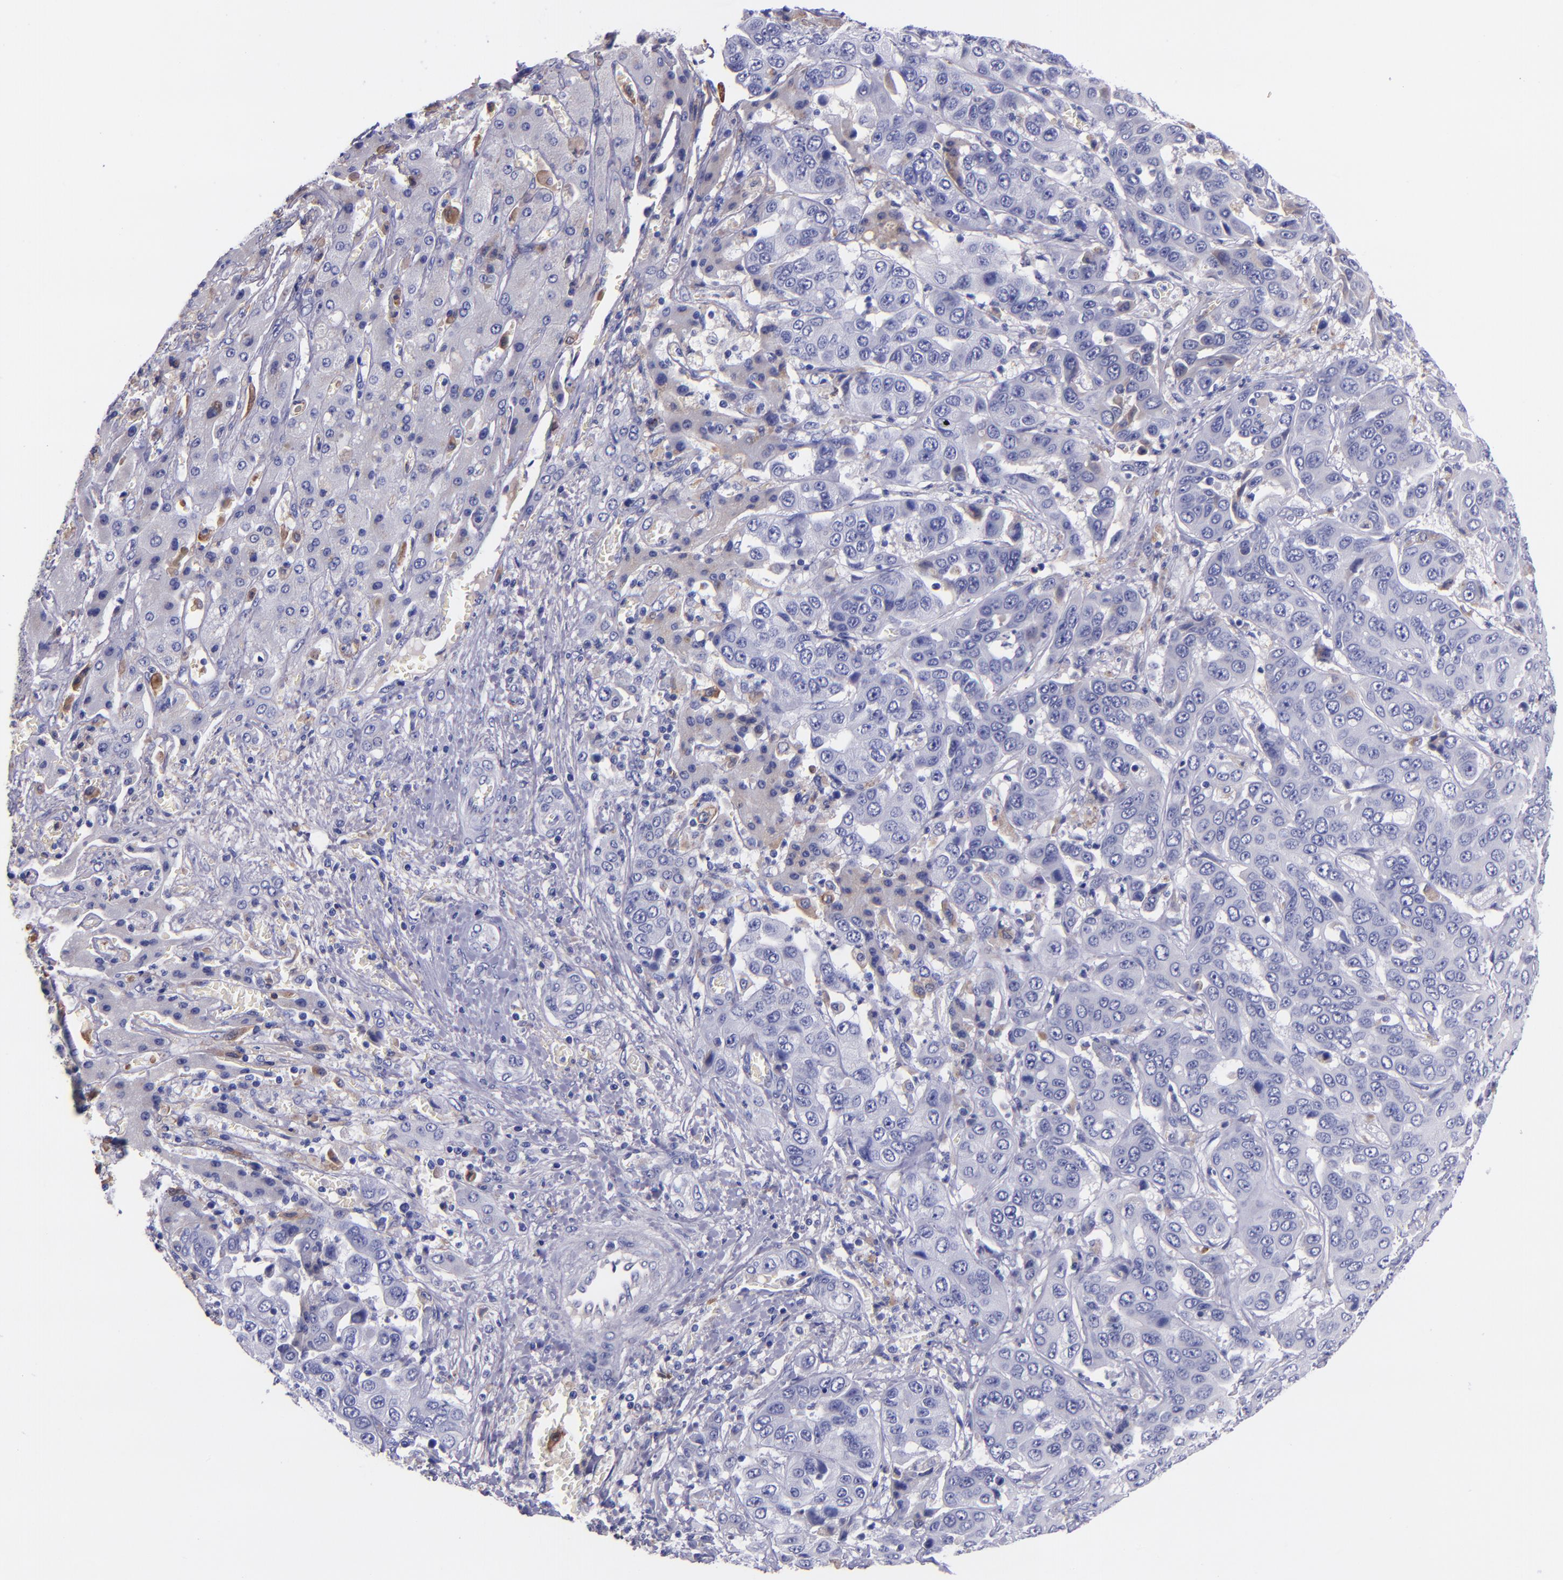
{"staining": {"intensity": "moderate", "quantity": "<25%", "location": "cytoplasmic/membranous"}, "tissue": "liver cancer", "cell_type": "Tumor cells", "image_type": "cancer", "snomed": [{"axis": "morphology", "description": "Cholangiocarcinoma"}, {"axis": "topography", "description": "Liver"}], "caption": "Immunohistochemical staining of human liver cholangiocarcinoma exhibits low levels of moderate cytoplasmic/membranous positivity in about <25% of tumor cells. (brown staining indicates protein expression, while blue staining denotes nuclei).", "gene": "IVL", "patient": {"sex": "female", "age": 52}}